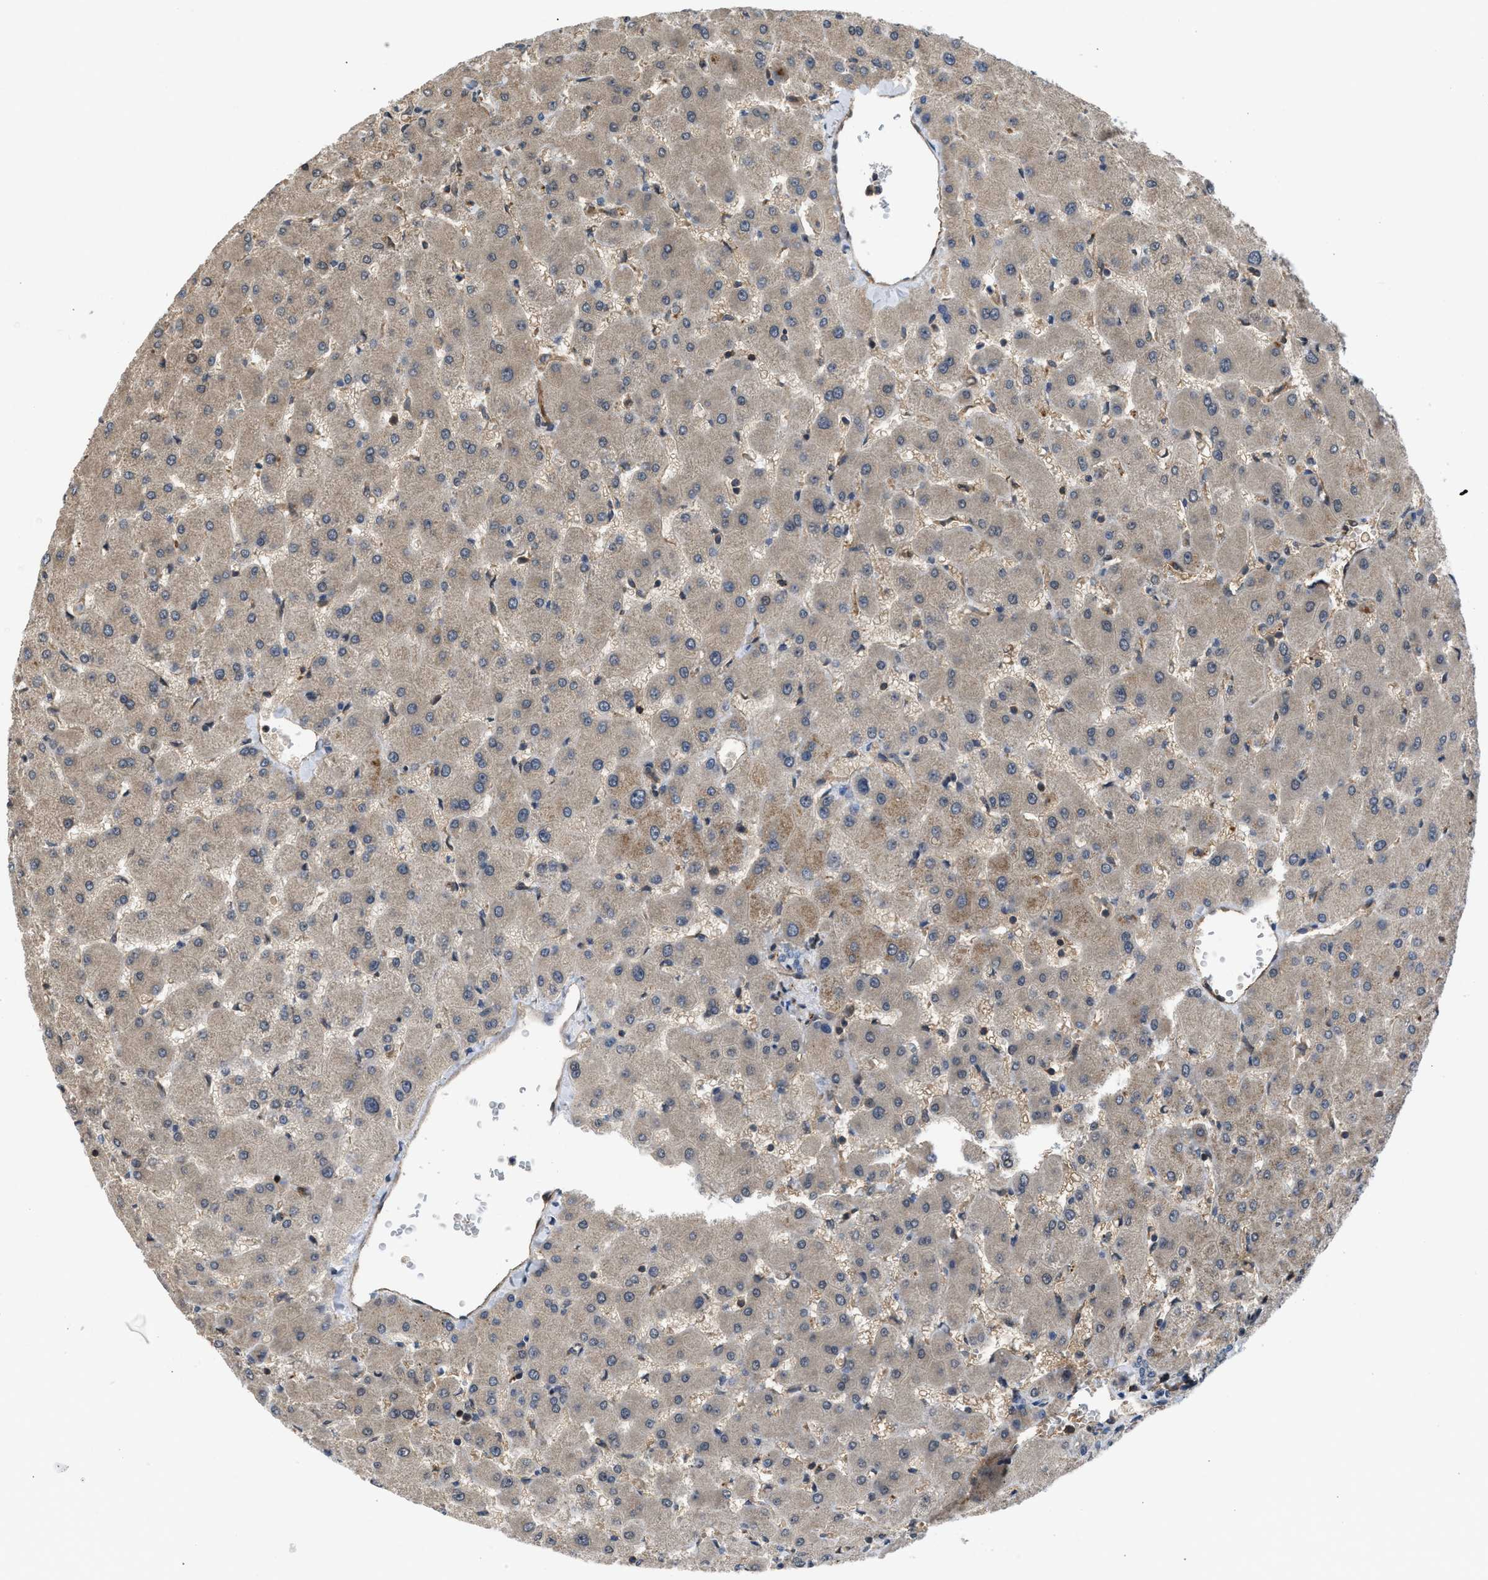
{"staining": {"intensity": "weak", "quantity": "25%-75%", "location": "cytoplasmic/membranous"}, "tissue": "liver", "cell_type": "Hepatocytes", "image_type": "normal", "snomed": [{"axis": "morphology", "description": "Normal tissue, NOS"}, {"axis": "topography", "description": "Liver"}], "caption": "Benign liver was stained to show a protein in brown. There is low levels of weak cytoplasmic/membranous positivity in approximately 25%-75% of hepatocytes. (Stains: DAB (3,3'-diaminobenzidine) in brown, nuclei in blue, Microscopy: brightfield microscopy at high magnification).", "gene": "GPATCH2L", "patient": {"sex": "female", "age": 63}}